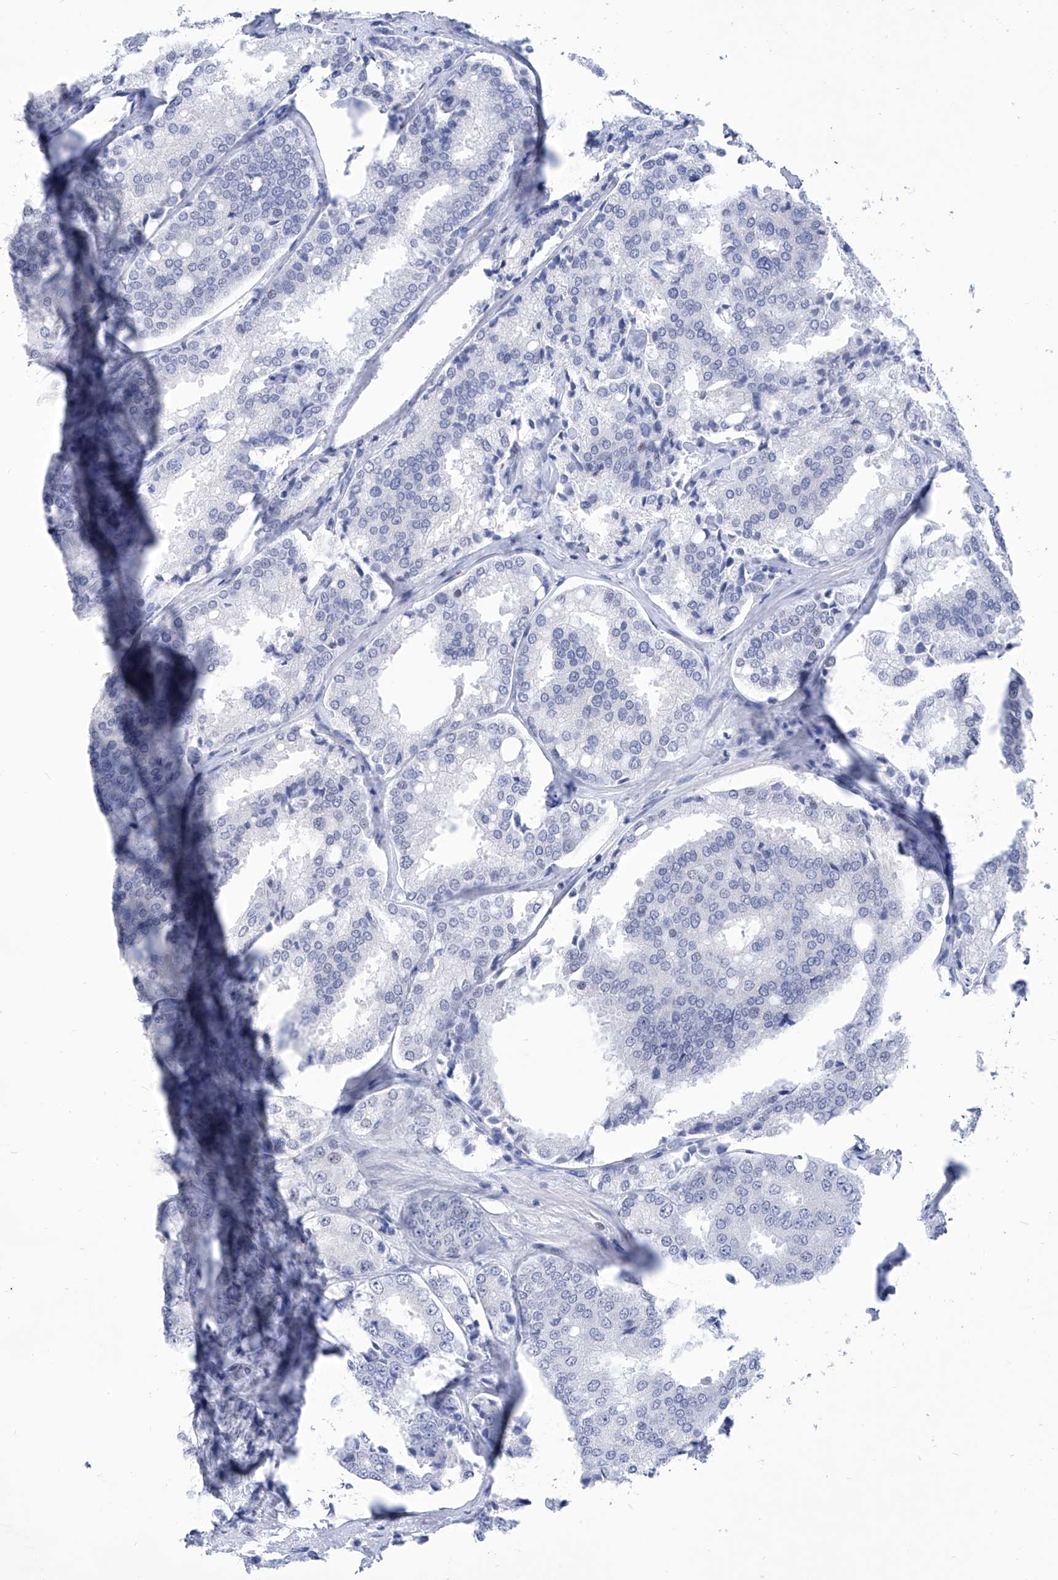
{"staining": {"intensity": "negative", "quantity": "none", "location": "none"}, "tissue": "prostate cancer", "cell_type": "Tumor cells", "image_type": "cancer", "snomed": [{"axis": "morphology", "description": "Adenocarcinoma, High grade"}, {"axis": "topography", "description": "Prostate"}], "caption": "Tumor cells are negative for protein expression in human prostate adenocarcinoma (high-grade).", "gene": "SART1", "patient": {"sex": "male", "age": 50}}